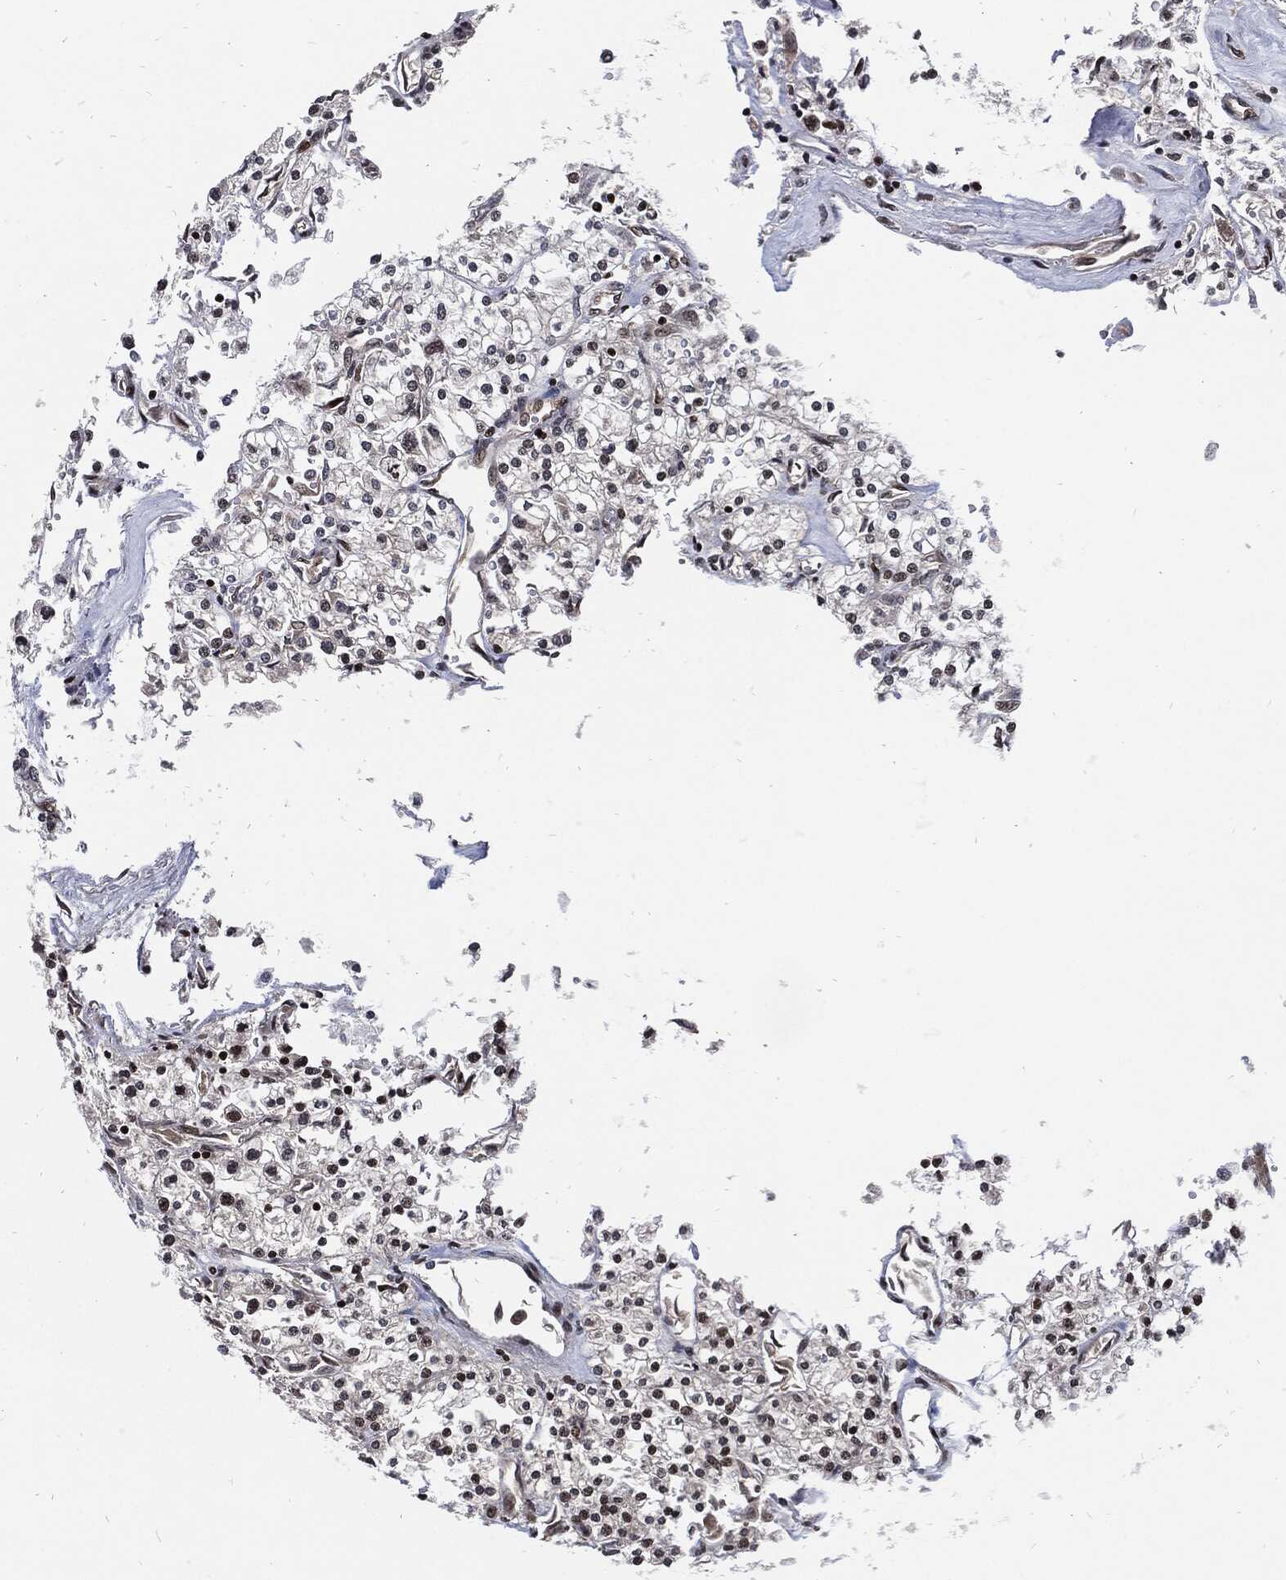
{"staining": {"intensity": "moderate", "quantity": "<25%", "location": "nuclear"}, "tissue": "renal cancer", "cell_type": "Tumor cells", "image_type": "cancer", "snomed": [{"axis": "morphology", "description": "Adenocarcinoma, NOS"}, {"axis": "topography", "description": "Kidney"}], "caption": "Adenocarcinoma (renal) was stained to show a protein in brown. There is low levels of moderate nuclear expression in approximately <25% of tumor cells. The staining was performed using DAB, with brown indicating positive protein expression. Nuclei are stained blue with hematoxylin.", "gene": "ZNF775", "patient": {"sex": "male", "age": 80}}